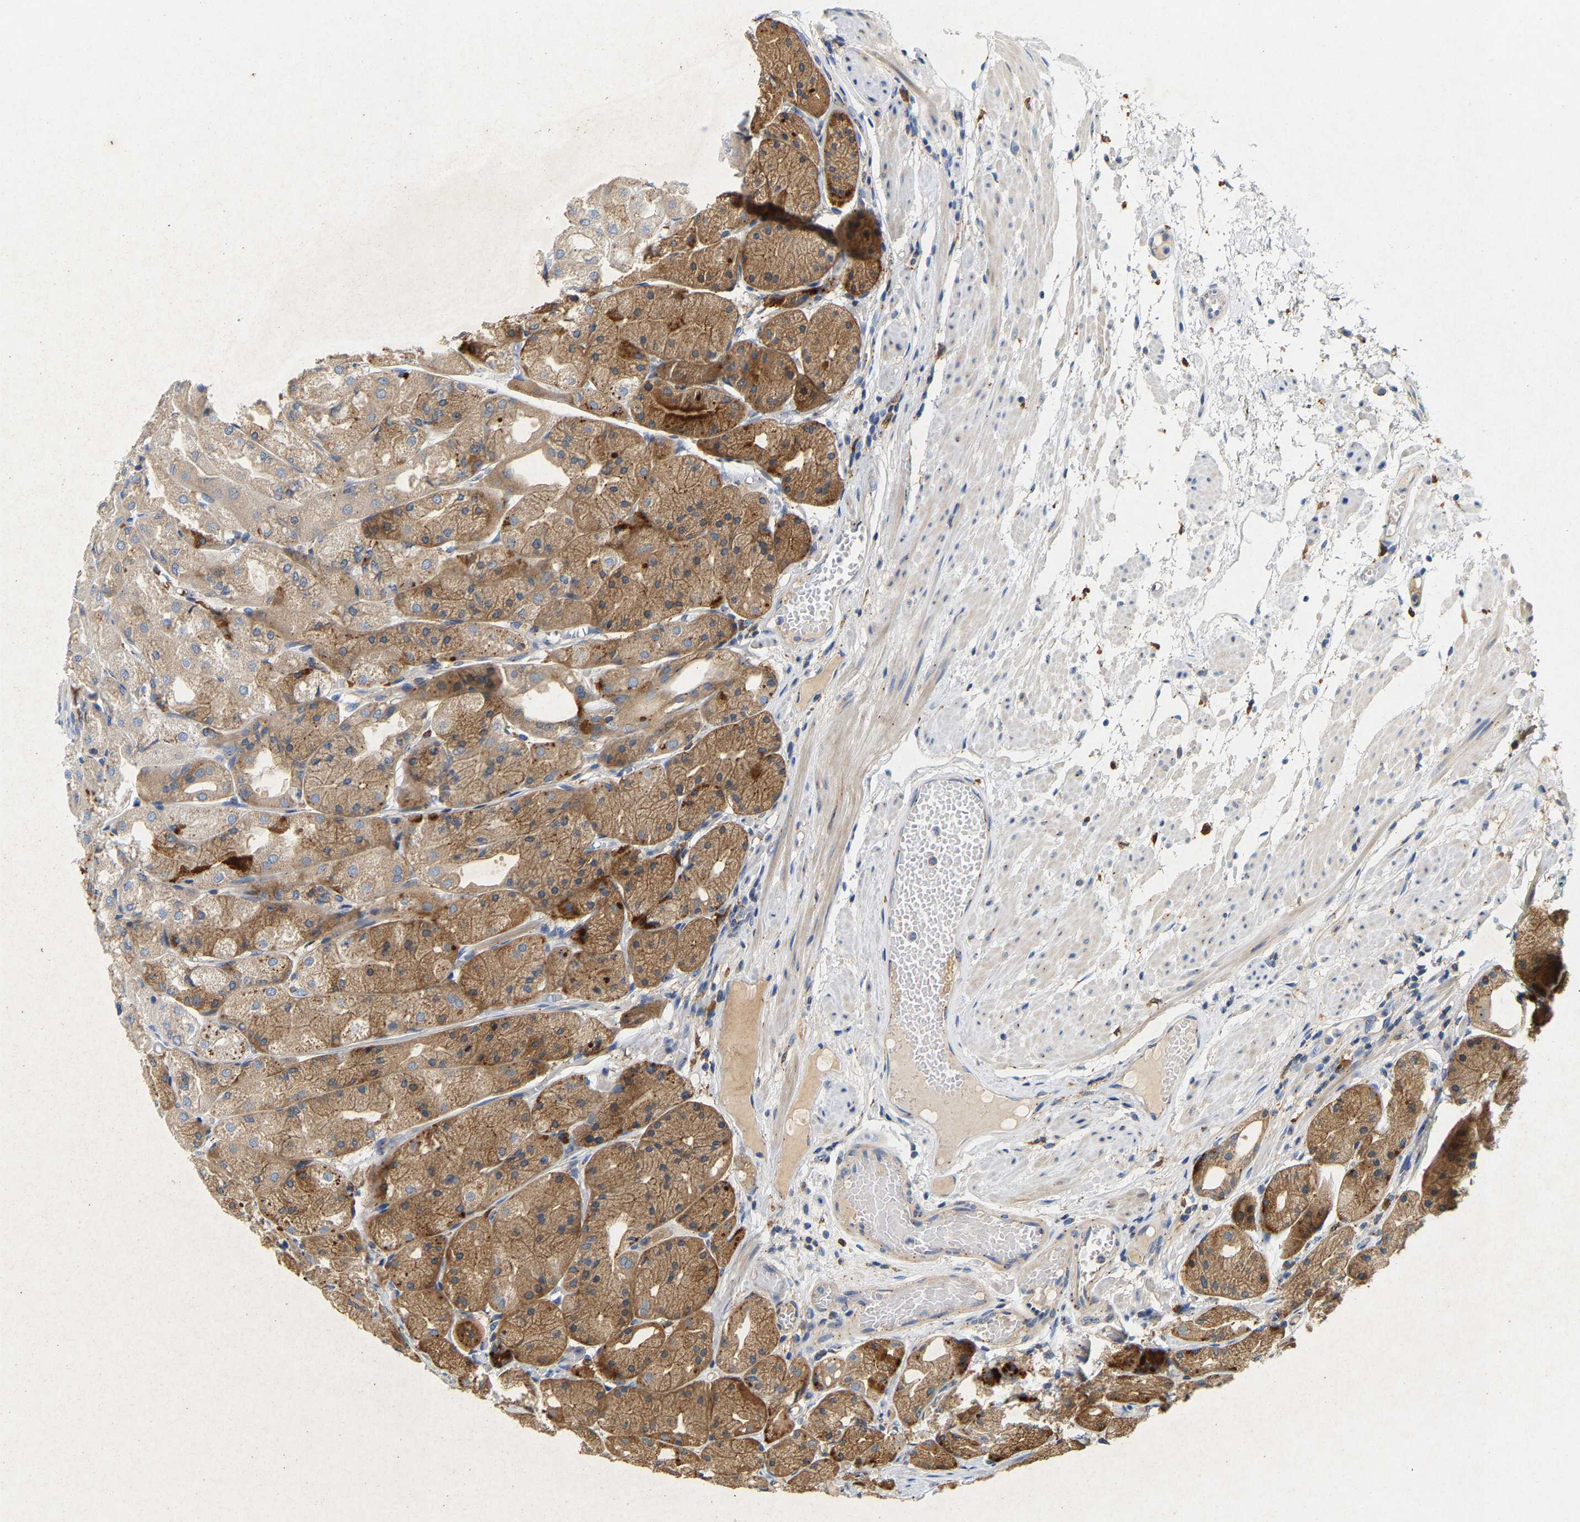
{"staining": {"intensity": "moderate", "quantity": ">75%", "location": "cytoplasmic/membranous"}, "tissue": "stomach", "cell_type": "Glandular cells", "image_type": "normal", "snomed": [{"axis": "morphology", "description": "Normal tissue, NOS"}, {"axis": "topography", "description": "Stomach, upper"}], "caption": "A micrograph showing moderate cytoplasmic/membranous positivity in about >75% of glandular cells in normal stomach, as visualized by brown immunohistochemical staining.", "gene": "PCNT", "patient": {"sex": "male", "age": 72}}